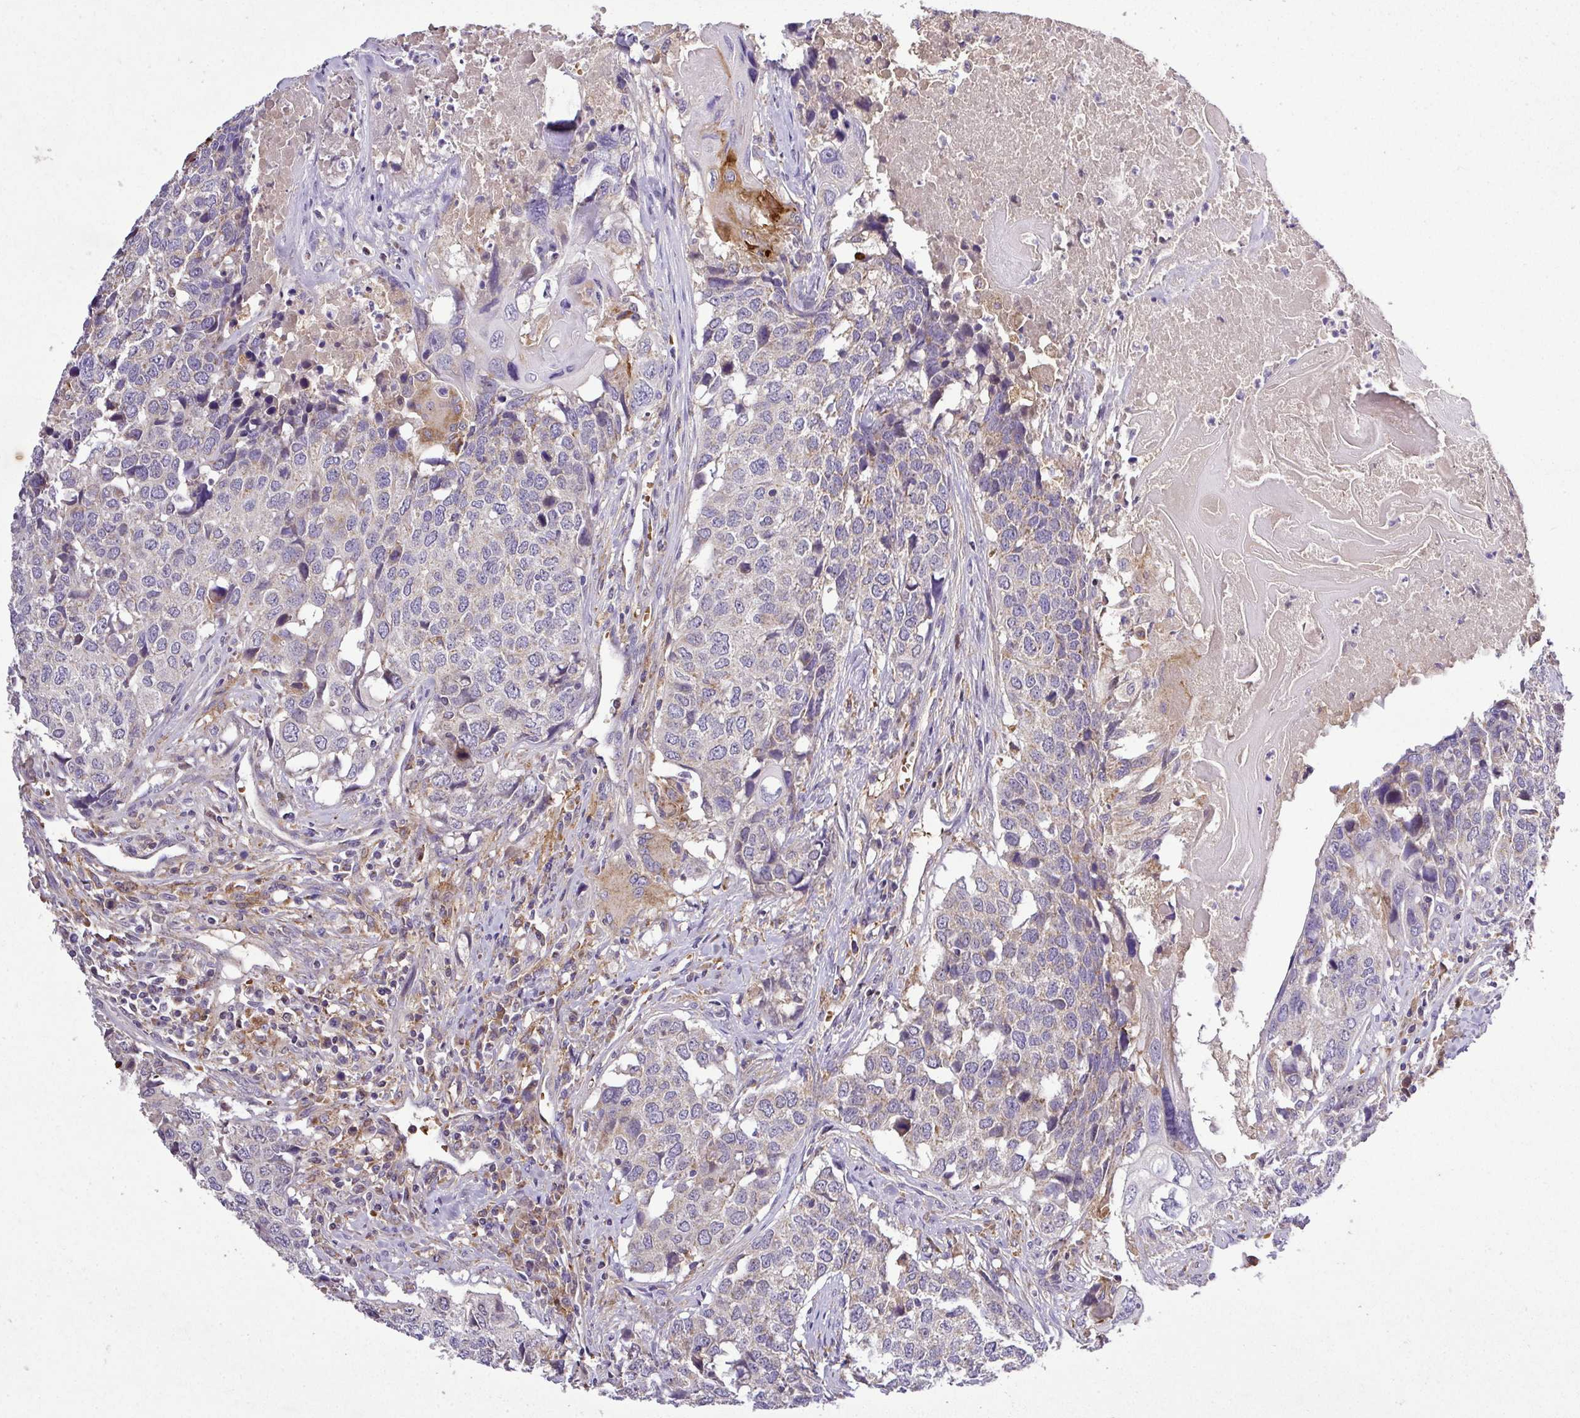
{"staining": {"intensity": "weak", "quantity": "25%-75%", "location": "cytoplasmic/membranous"}, "tissue": "head and neck cancer", "cell_type": "Tumor cells", "image_type": "cancer", "snomed": [{"axis": "morphology", "description": "Squamous cell carcinoma, NOS"}, {"axis": "topography", "description": "Head-Neck"}], "caption": "Protein staining of head and neck cancer (squamous cell carcinoma) tissue reveals weak cytoplasmic/membranous staining in about 25%-75% of tumor cells.", "gene": "ZNF513", "patient": {"sex": "male", "age": 66}}